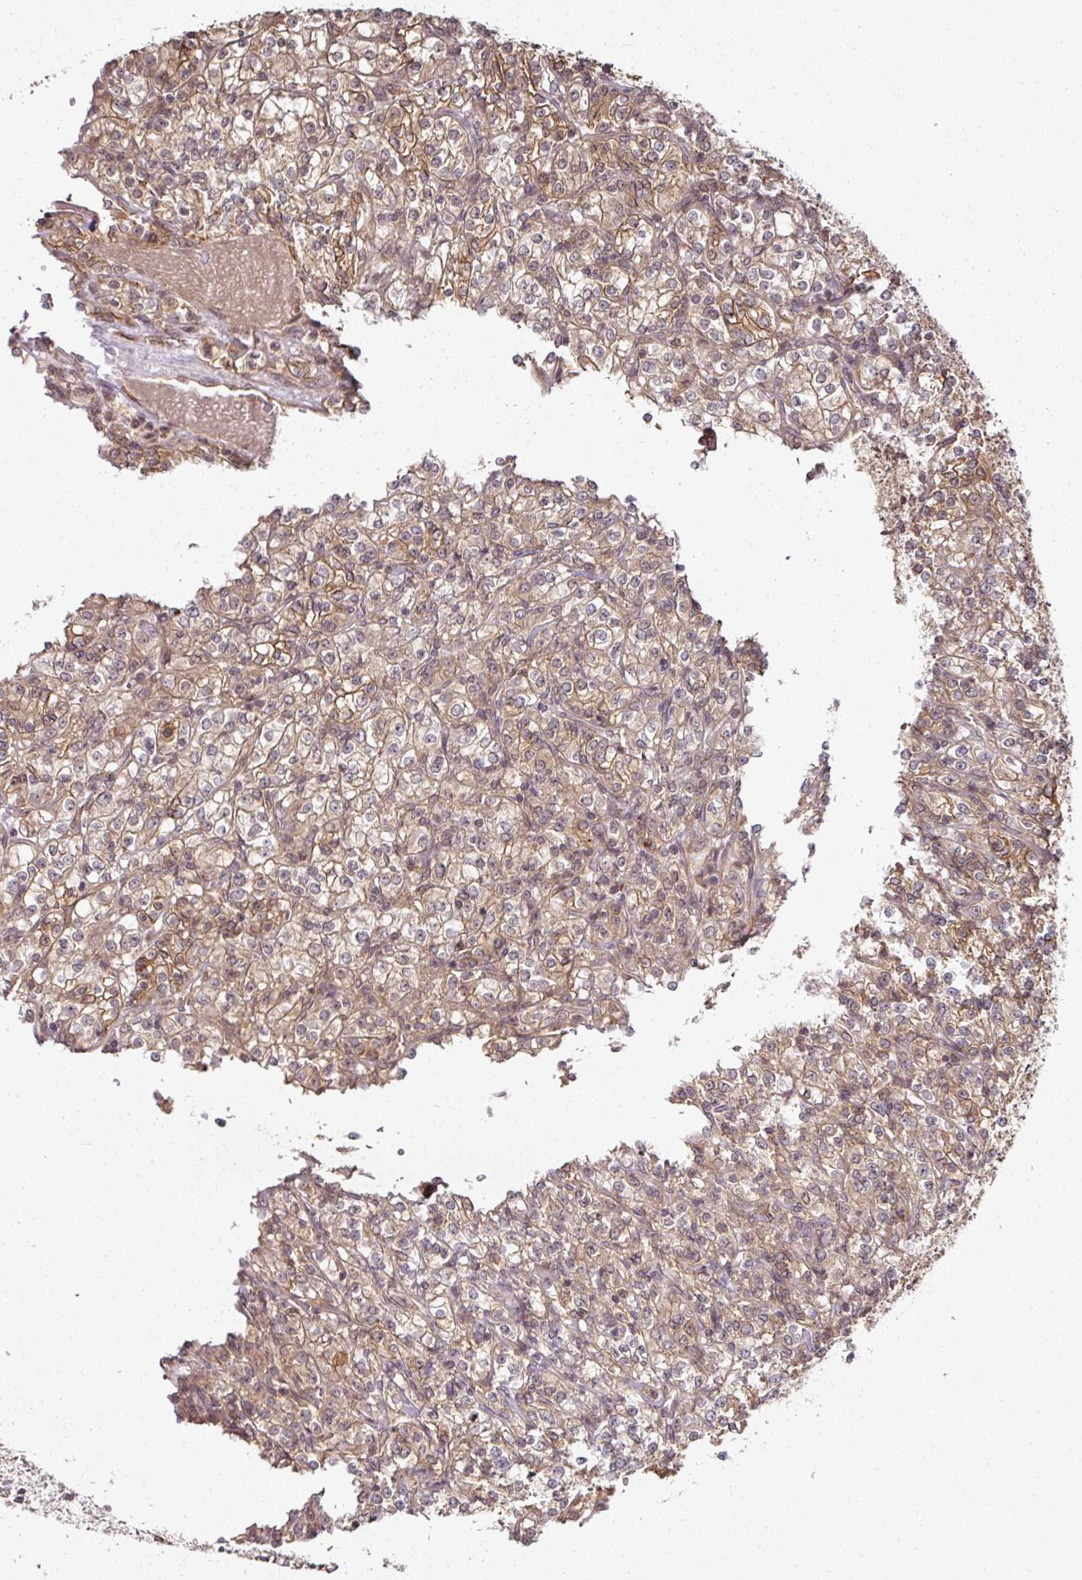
{"staining": {"intensity": "moderate", "quantity": ">75%", "location": "cytoplasmic/membranous"}, "tissue": "renal cancer", "cell_type": "Tumor cells", "image_type": "cancer", "snomed": [{"axis": "morphology", "description": "Adenocarcinoma, NOS"}, {"axis": "topography", "description": "Kidney"}], "caption": "This is a histology image of immunohistochemistry staining of adenocarcinoma (renal), which shows moderate staining in the cytoplasmic/membranous of tumor cells.", "gene": "ANKRD18A", "patient": {"sex": "male", "age": 77}}